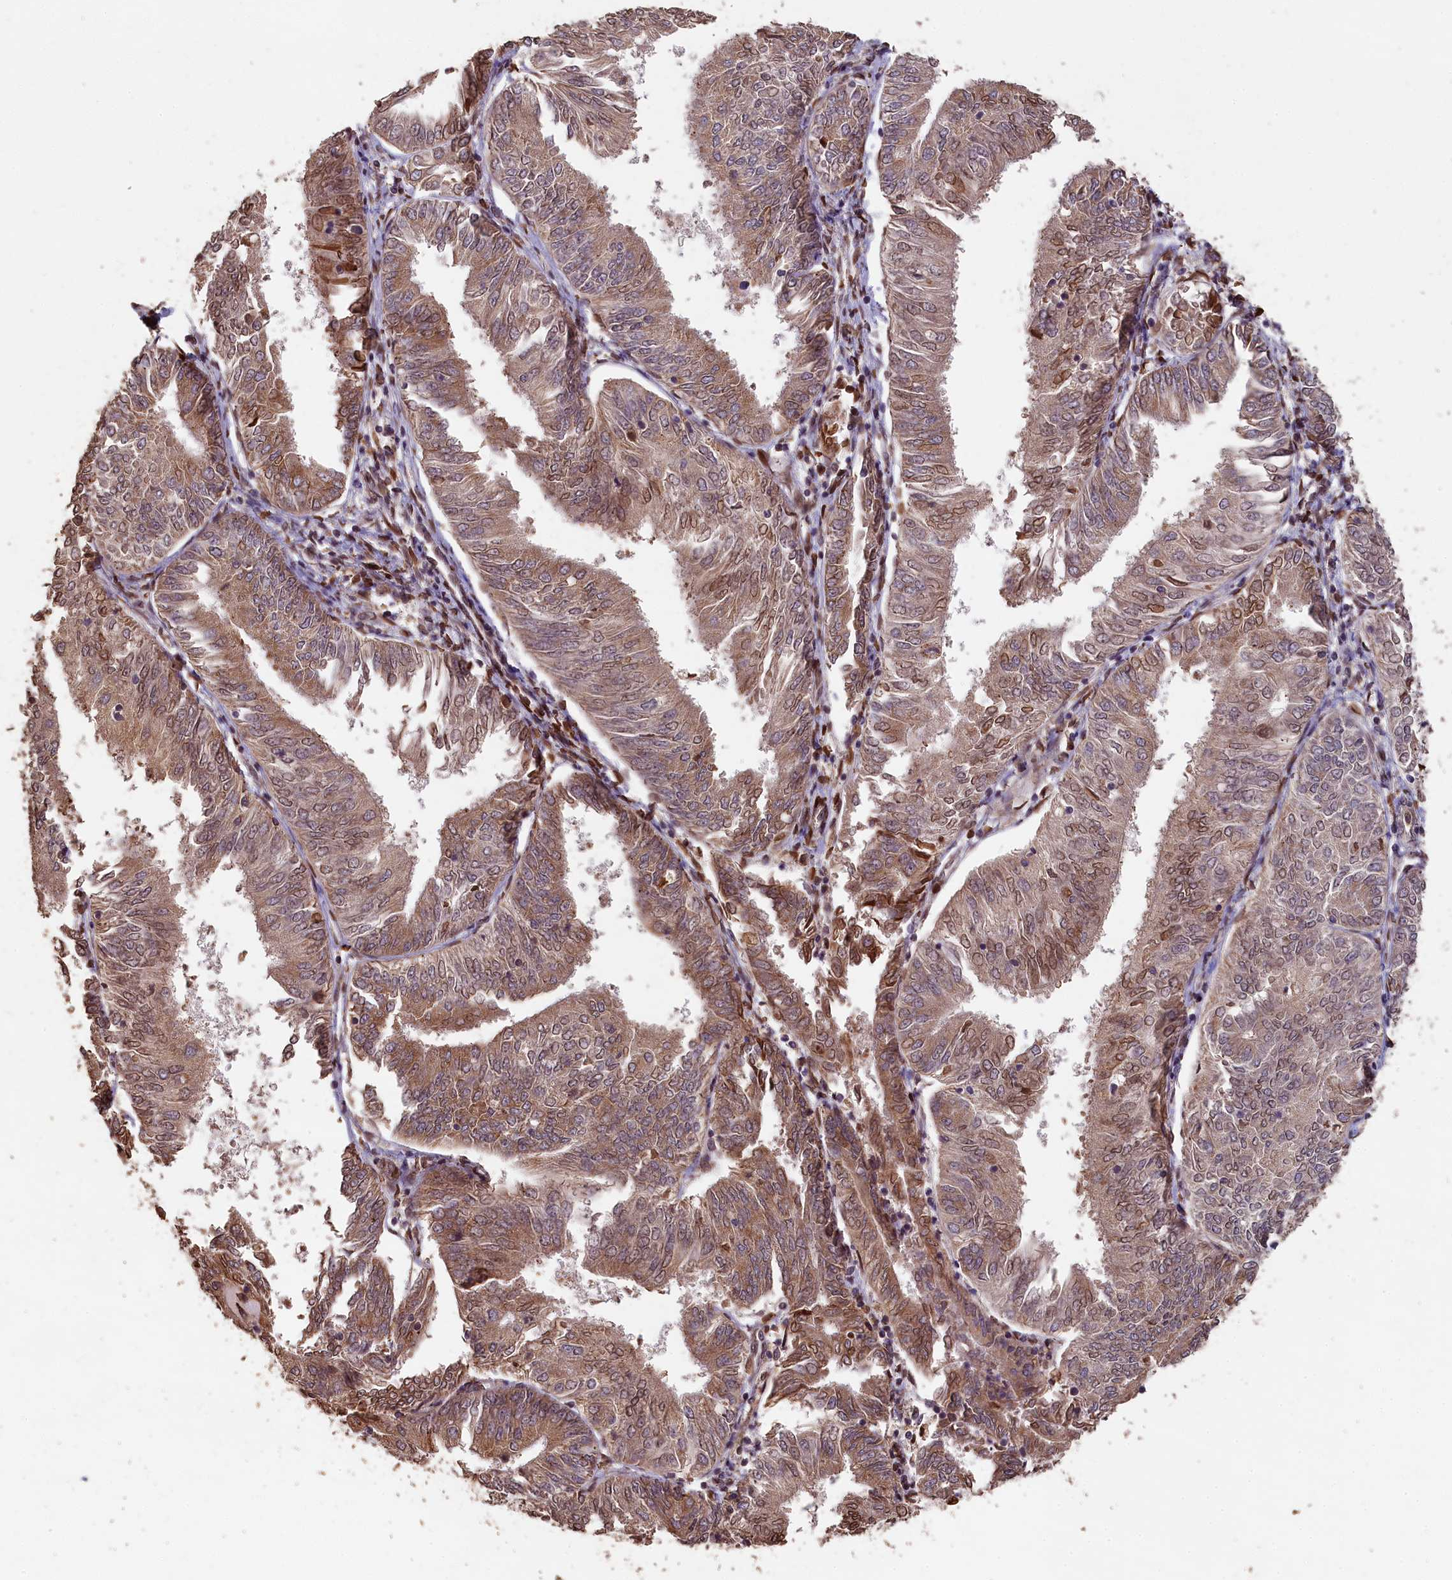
{"staining": {"intensity": "moderate", "quantity": ">75%", "location": "cytoplasmic/membranous,nuclear"}, "tissue": "endometrial cancer", "cell_type": "Tumor cells", "image_type": "cancer", "snomed": [{"axis": "morphology", "description": "Adenocarcinoma, NOS"}, {"axis": "topography", "description": "Endometrium"}], "caption": "Endometrial adenocarcinoma tissue demonstrates moderate cytoplasmic/membranous and nuclear staining in about >75% of tumor cells", "gene": "SLC38A7", "patient": {"sex": "female", "age": 58}}